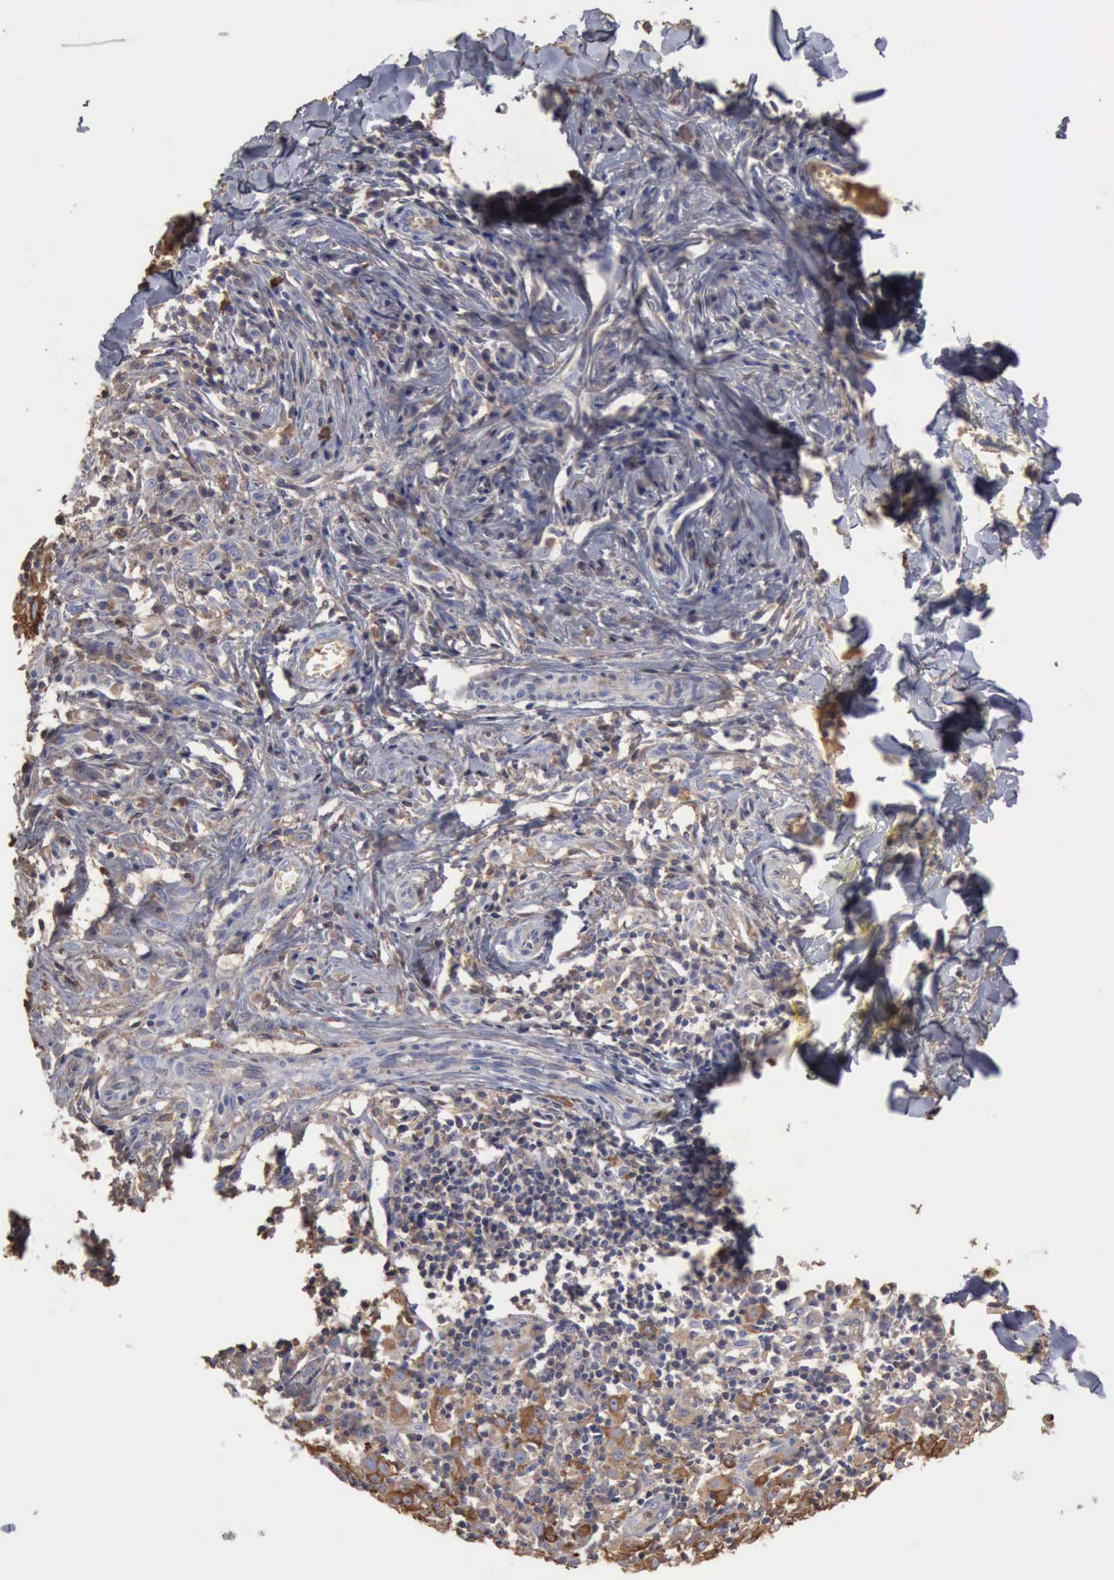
{"staining": {"intensity": "moderate", "quantity": "25%-75%", "location": "cytoplasmic/membranous"}, "tissue": "melanoma", "cell_type": "Tumor cells", "image_type": "cancer", "snomed": [{"axis": "morphology", "description": "Malignant melanoma, NOS"}, {"axis": "topography", "description": "Skin"}], "caption": "Protein staining displays moderate cytoplasmic/membranous staining in about 25%-75% of tumor cells in malignant melanoma.", "gene": "SERPINA1", "patient": {"sex": "female", "age": 52}}